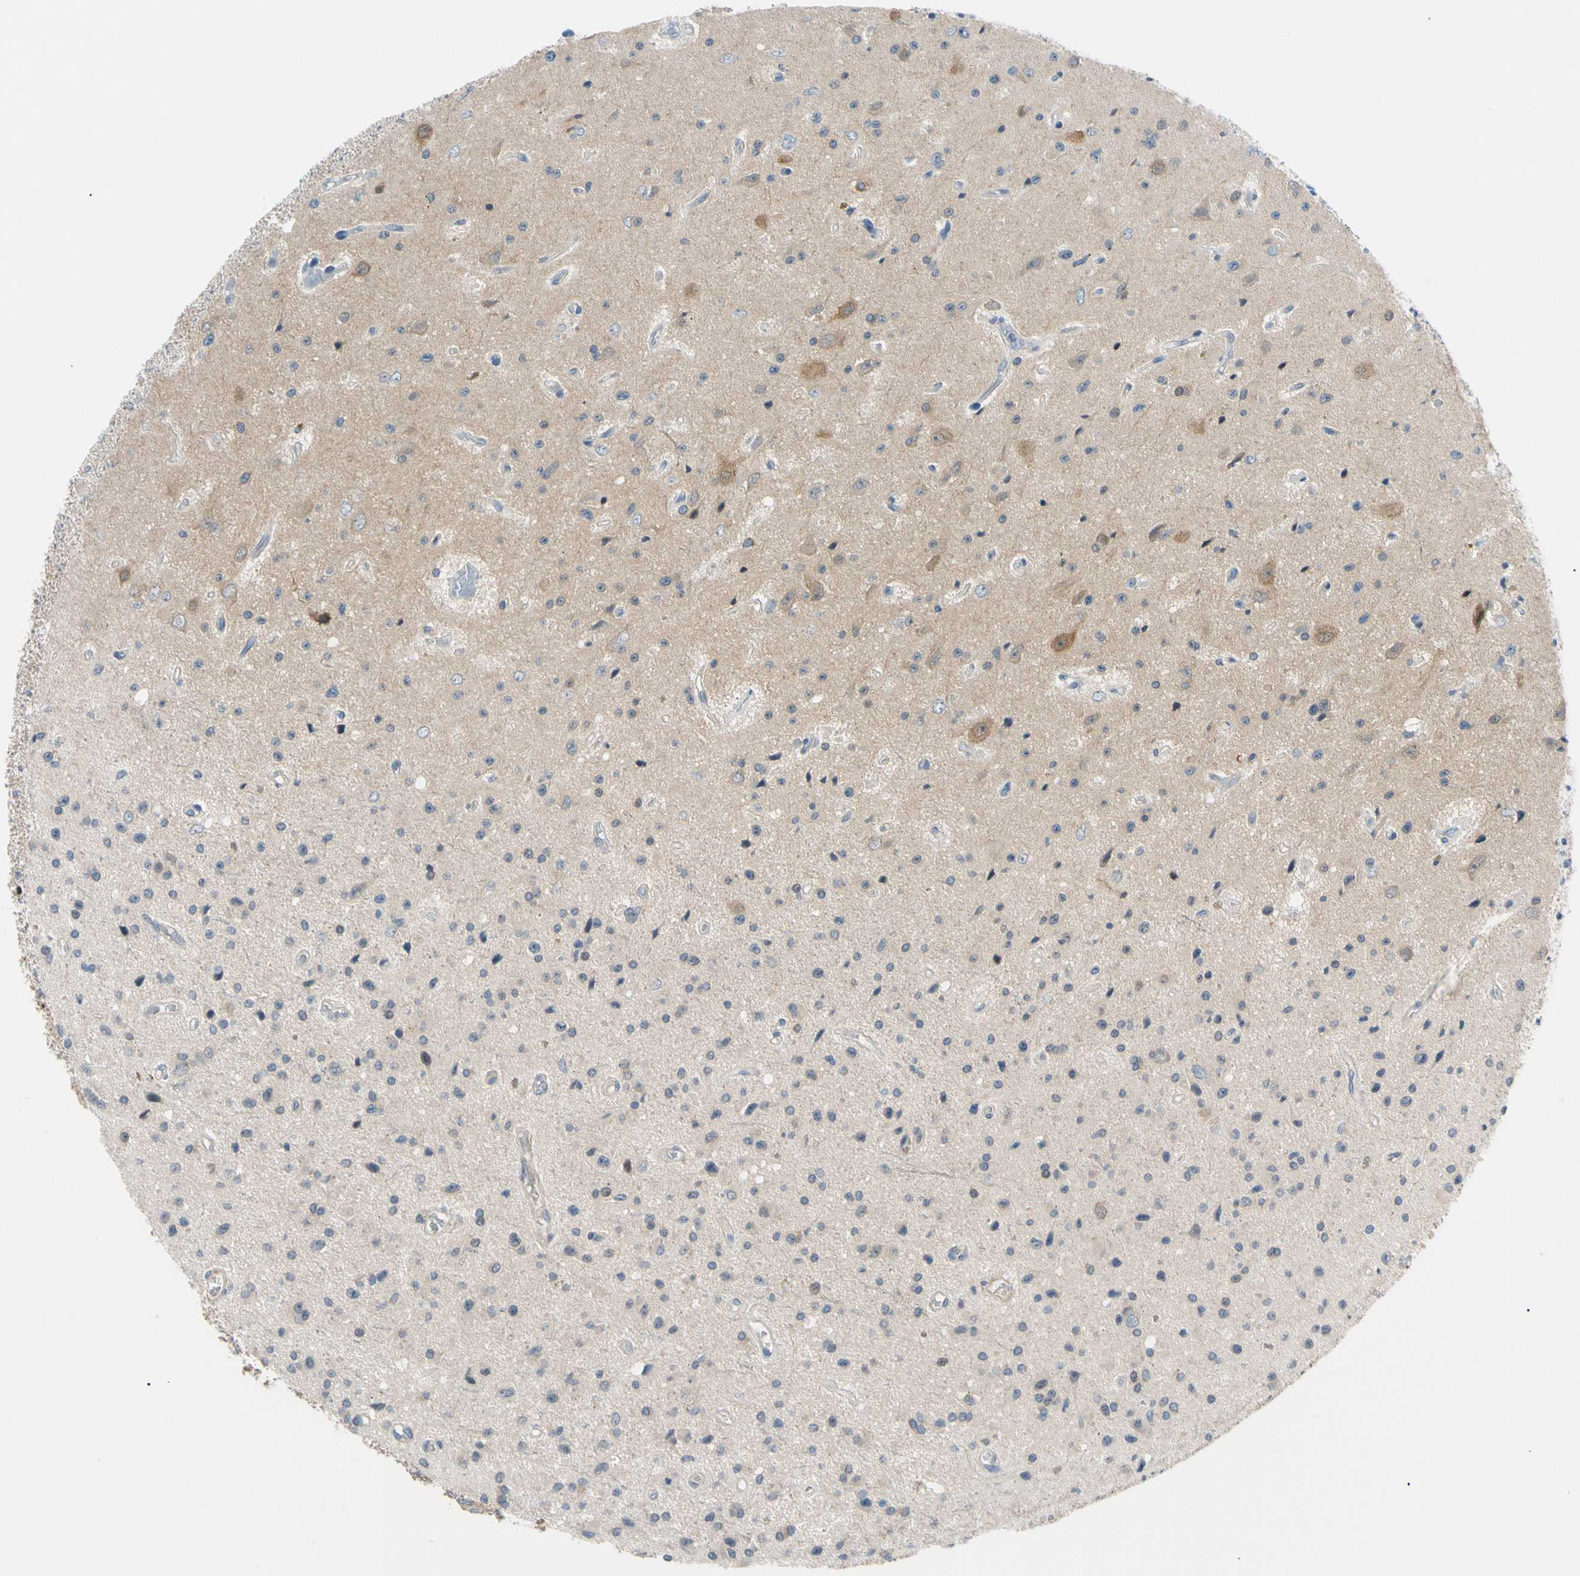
{"staining": {"intensity": "weak", "quantity": "<25%", "location": "cytoplasmic/membranous"}, "tissue": "glioma", "cell_type": "Tumor cells", "image_type": "cancer", "snomed": [{"axis": "morphology", "description": "Glioma, malignant, Low grade"}, {"axis": "topography", "description": "Brain"}], "caption": "An immunohistochemistry (IHC) photomicrograph of malignant glioma (low-grade) is shown. There is no staining in tumor cells of malignant glioma (low-grade). Brightfield microscopy of immunohistochemistry (IHC) stained with DAB (brown) and hematoxylin (blue), captured at high magnification.", "gene": "SEC23B", "patient": {"sex": "male", "age": 58}}